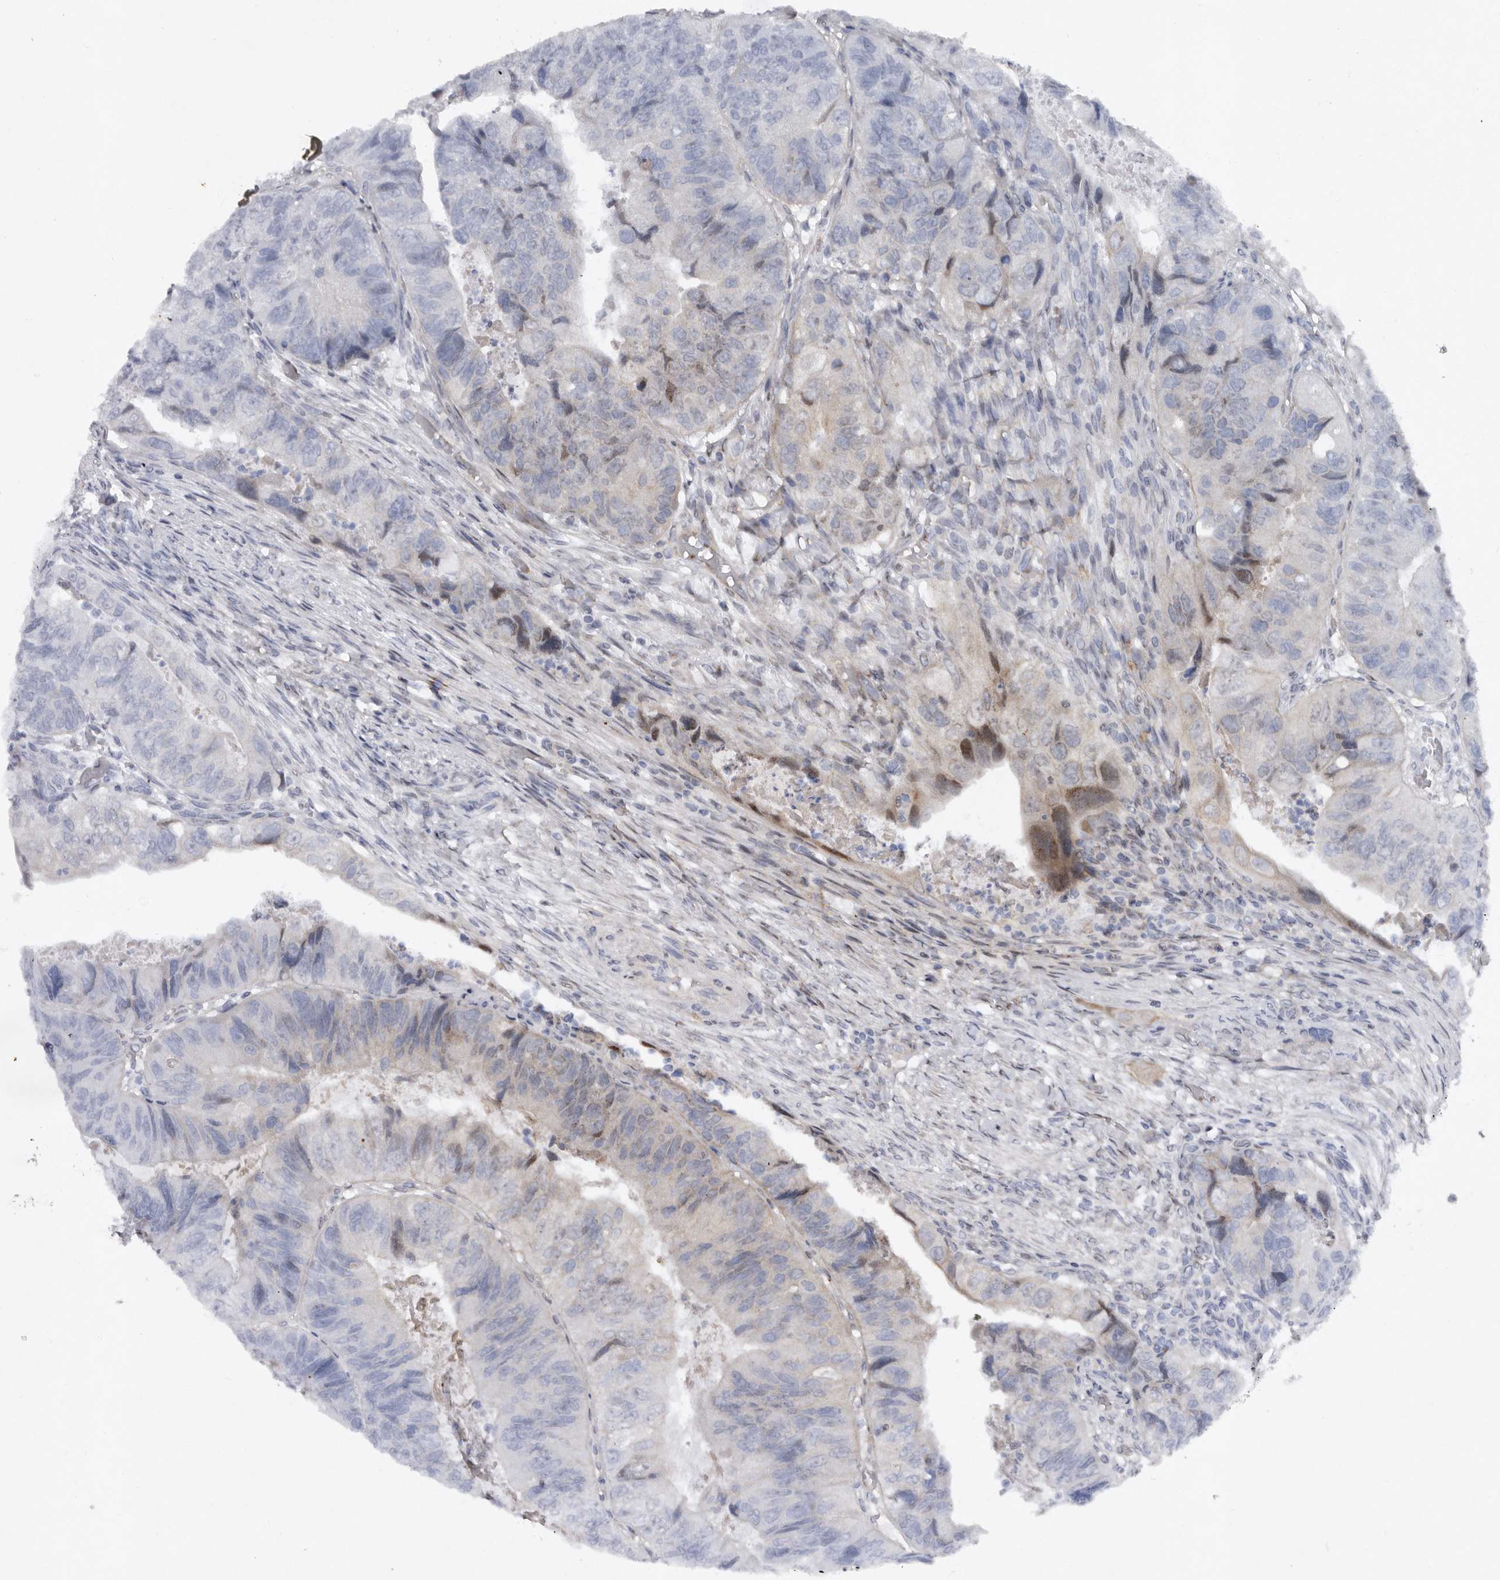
{"staining": {"intensity": "moderate", "quantity": "25%-75%", "location": "cytoplasmic/membranous,nuclear"}, "tissue": "colorectal cancer", "cell_type": "Tumor cells", "image_type": "cancer", "snomed": [{"axis": "morphology", "description": "Adenocarcinoma, NOS"}, {"axis": "topography", "description": "Rectum"}], "caption": "Colorectal cancer (adenocarcinoma) stained for a protein exhibits moderate cytoplasmic/membranous and nuclear positivity in tumor cells.", "gene": "ABL1", "patient": {"sex": "male", "age": 63}}